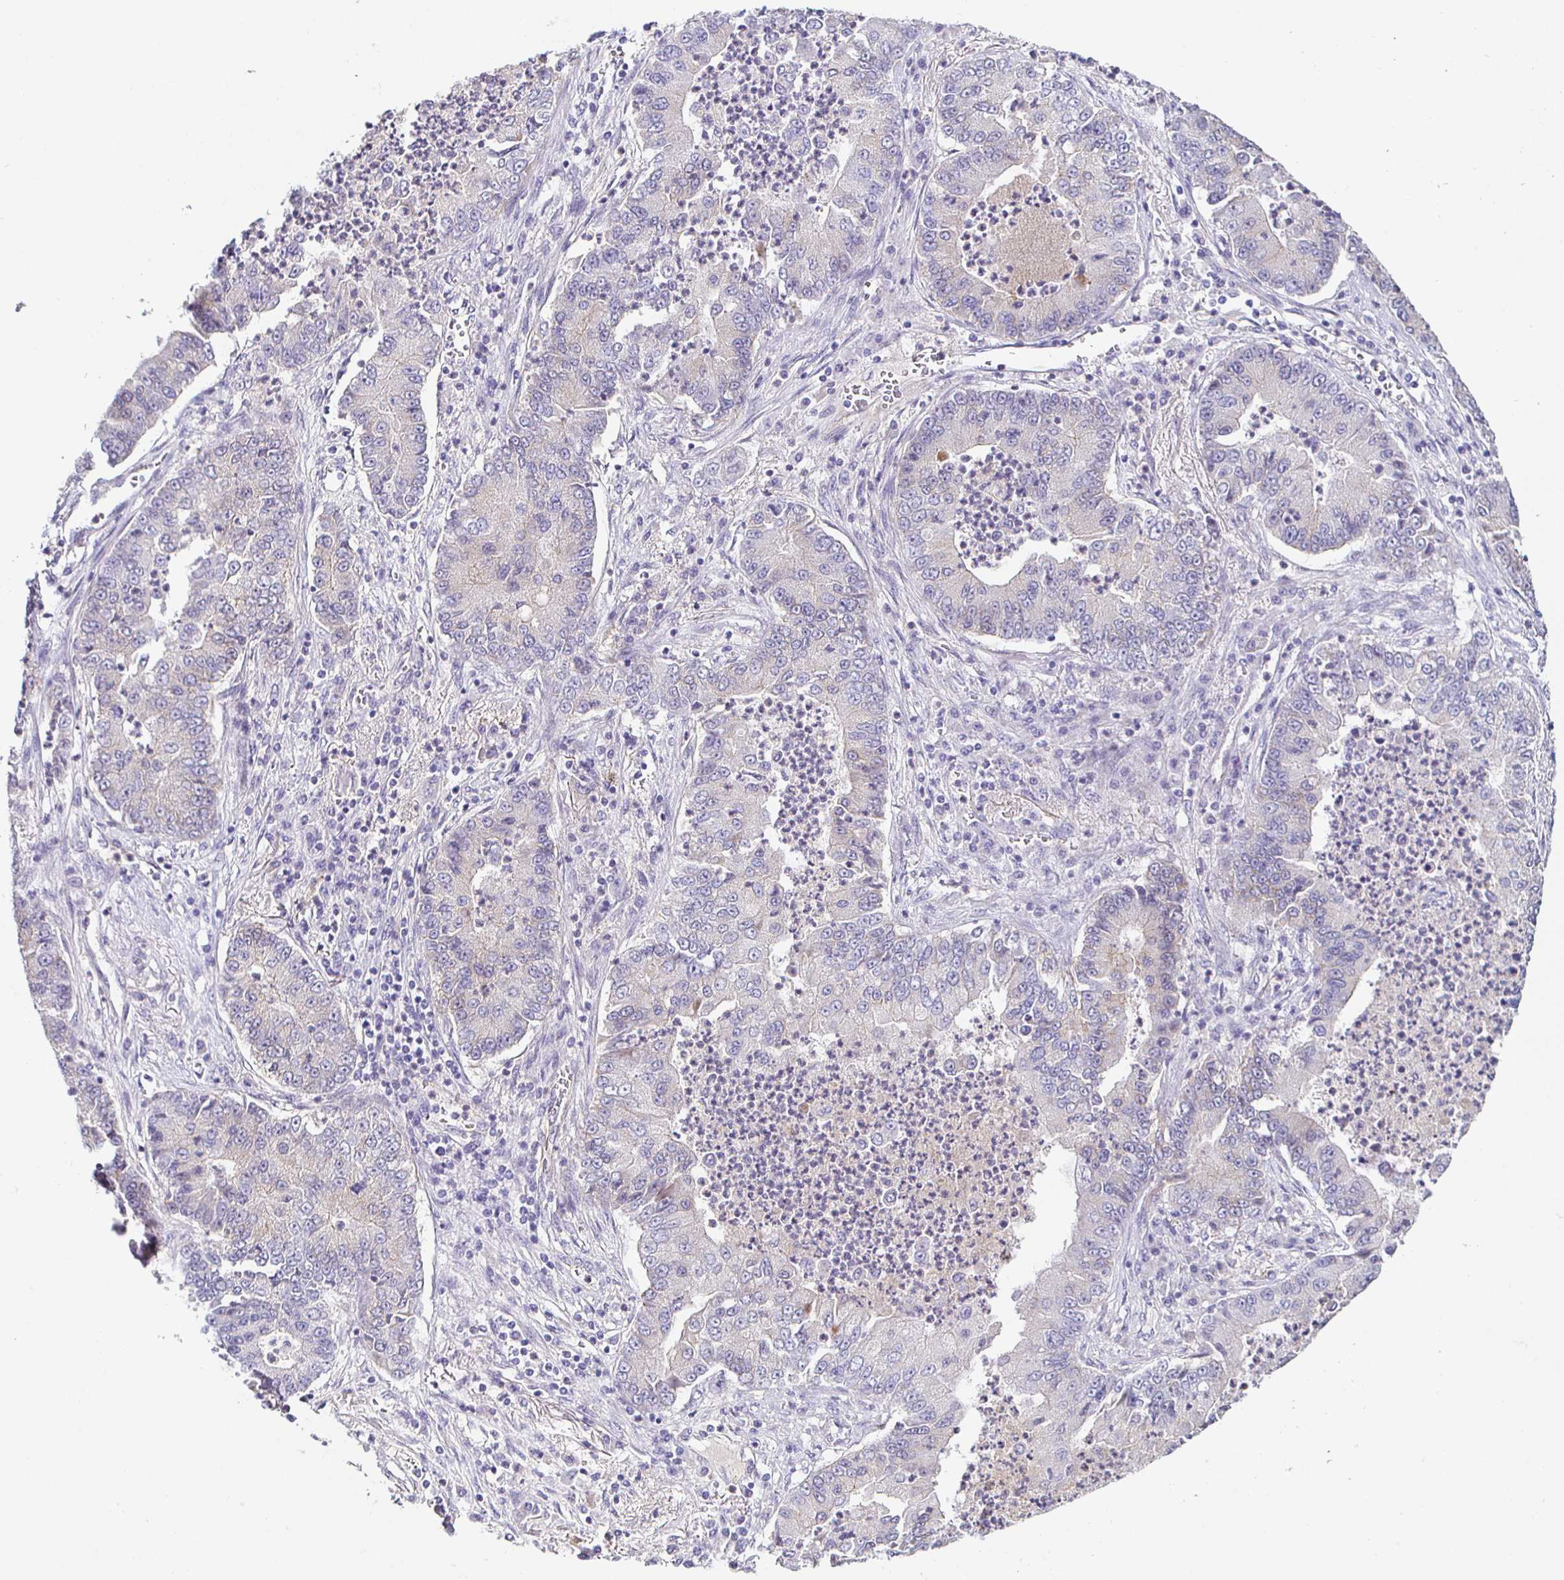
{"staining": {"intensity": "negative", "quantity": "none", "location": "none"}, "tissue": "lung cancer", "cell_type": "Tumor cells", "image_type": "cancer", "snomed": [{"axis": "morphology", "description": "Adenocarcinoma, NOS"}, {"axis": "topography", "description": "Lung"}], "caption": "Immunohistochemistry histopathology image of lung adenocarcinoma stained for a protein (brown), which shows no staining in tumor cells. Brightfield microscopy of immunohistochemistry stained with DAB (brown) and hematoxylin (blue), captured at high magnification.", "gene": "PIWIL3", "patient": {"sex": "female", "age": 57}}